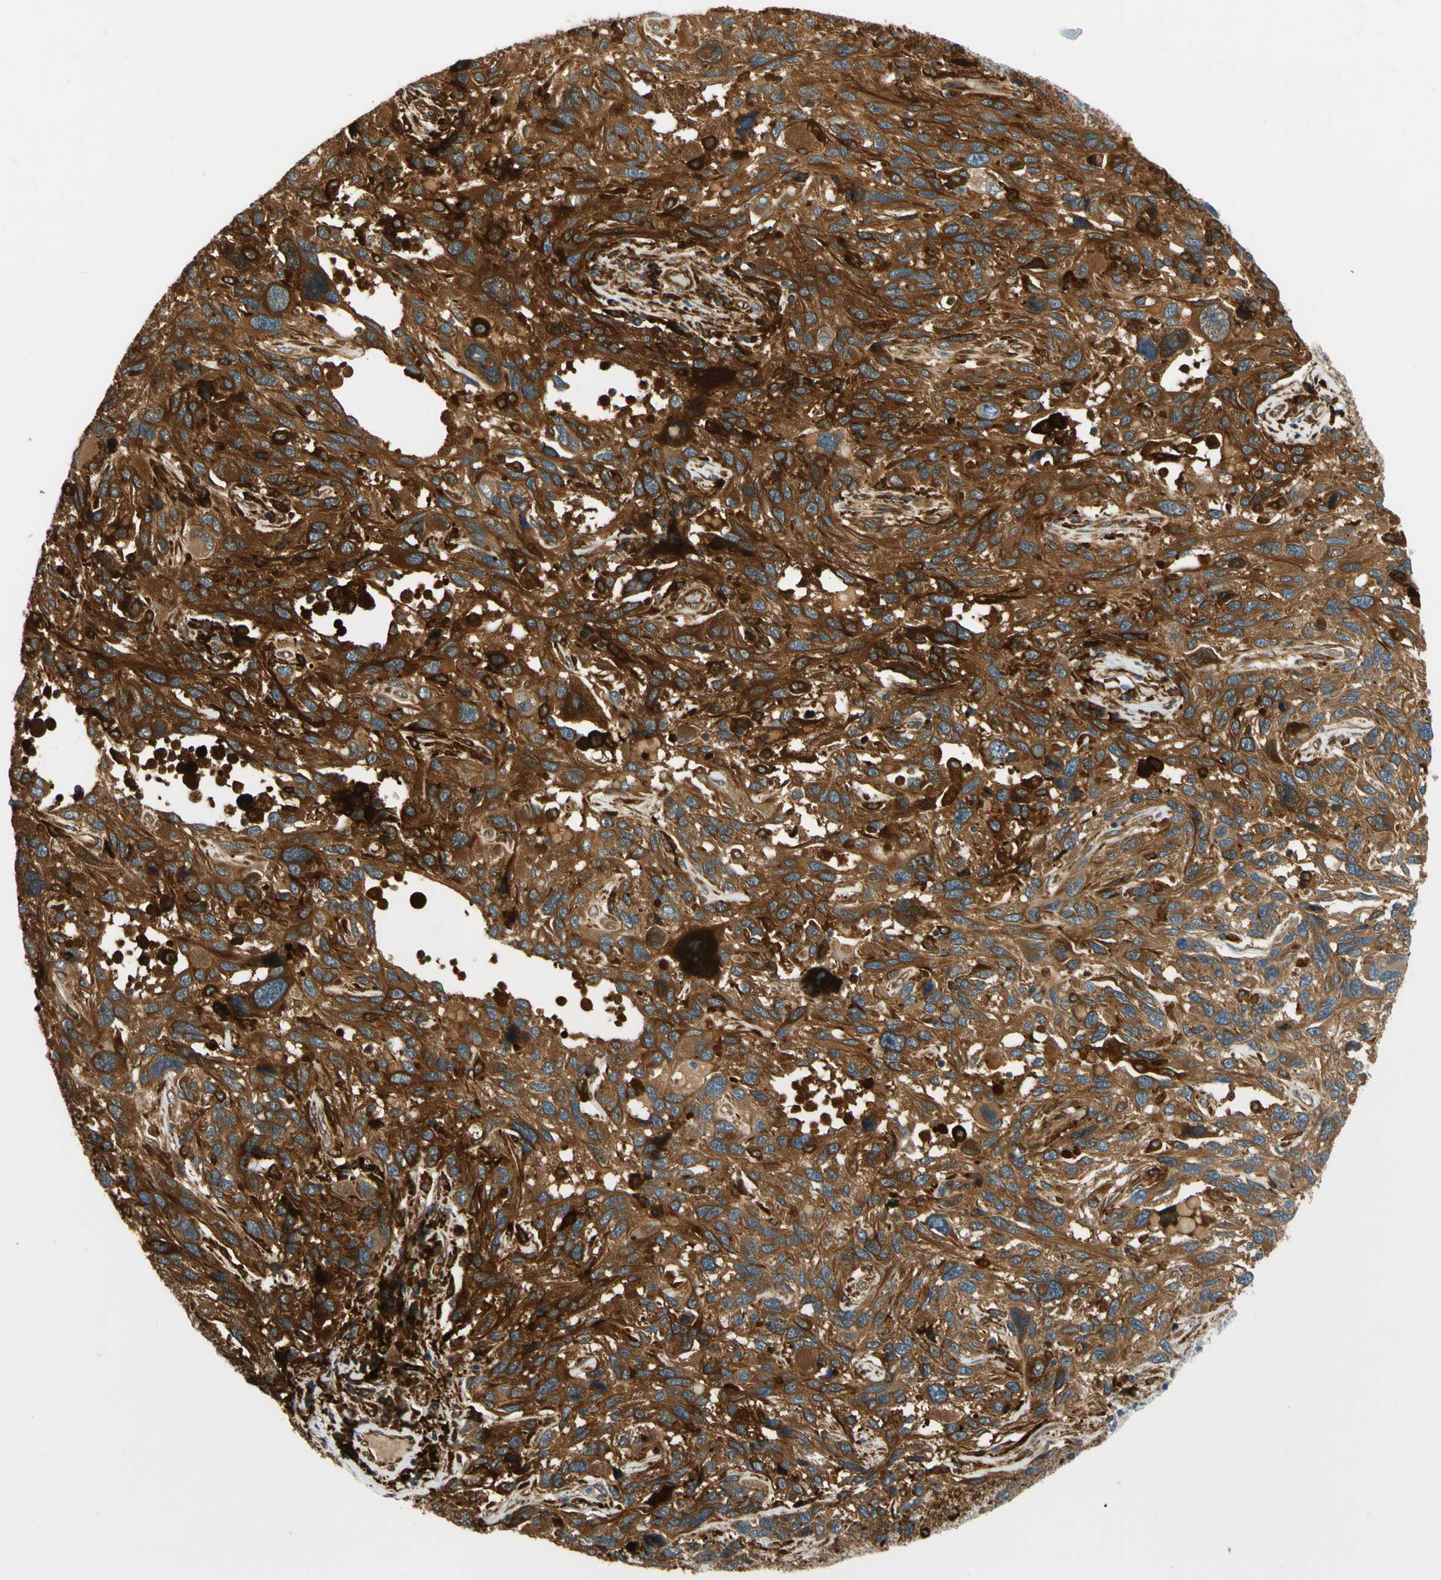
{"staining": {"intensity": "strong", "quantity": ">75%", "location": "cytoplasmic/membranous"}, "tissue": "melanoma", "cell_type": "Tumor cells", "image_type": "cancer", "snomed": [{"axis": "morphology", "description": "Malignant melanoma, NOS"}, {"axis": "topography", "description": "Skin"}], "caption": "A brown stain highlights strong cytoplasmic/membranous staining of a protein in melanoma tumor cells.", "gene": "PARP14", "patient": {"sex": "male", "age": 53}}